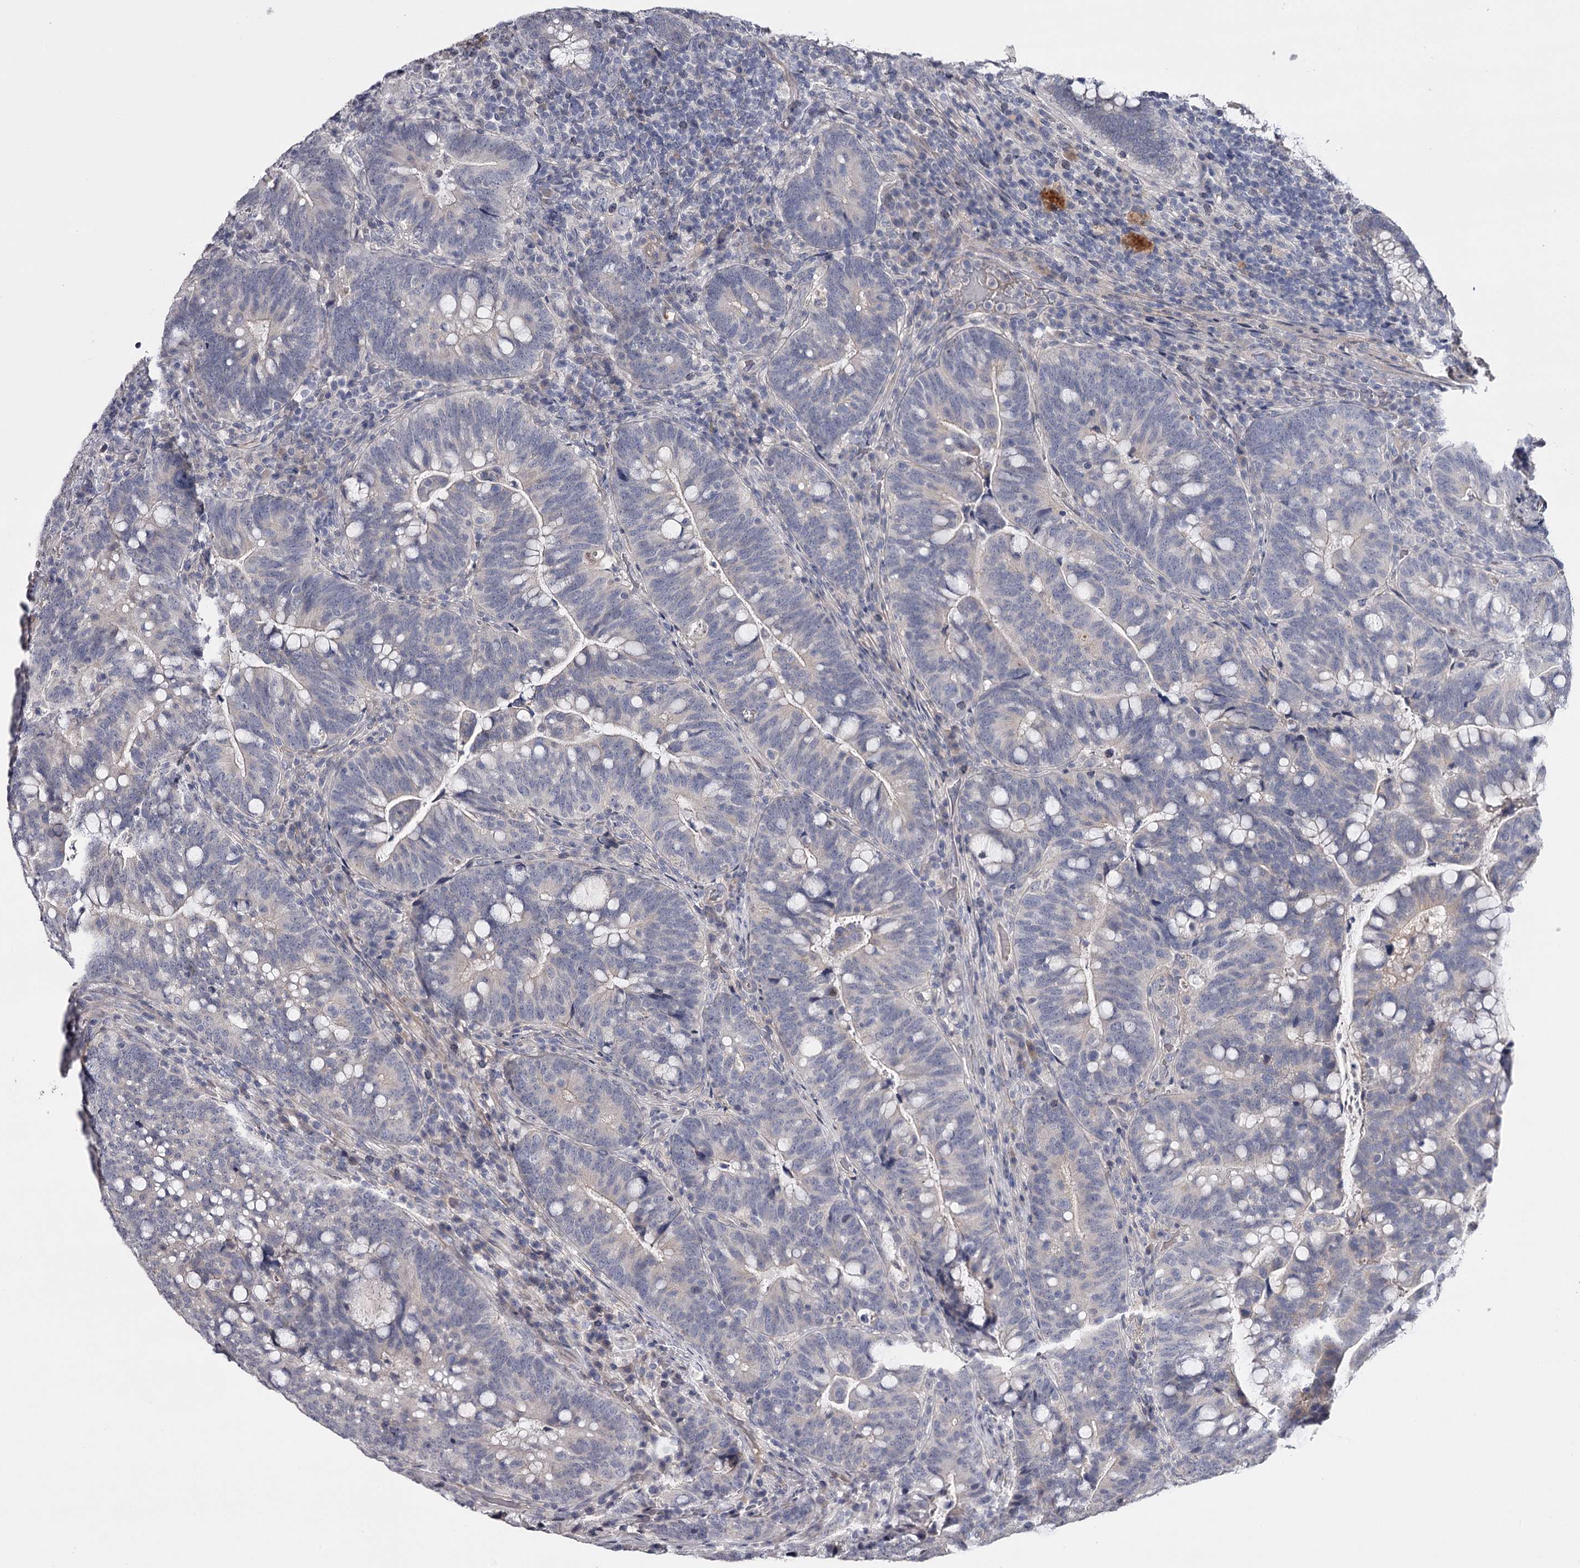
{"staining": {"intensity": "negative", "quantity": "none", "location": "none"}, "tissue": "colorectal cancer", "cell_type": "Tumor cells", "image_type": "cancer", "snomed": [{"axis": "morphology", "description": "Normal tissue, NOS"}, {"axis": "morphology", "description": "Adenocarcinoma, NOS"}, {"axis": "topography", "description": "Colon"}], "caption": "There is no significant expression in tumor cells of adenocarcinoma (colorectal).", "gene": "FDXACB1", "patient": {"sex": "female", "age": 66}}